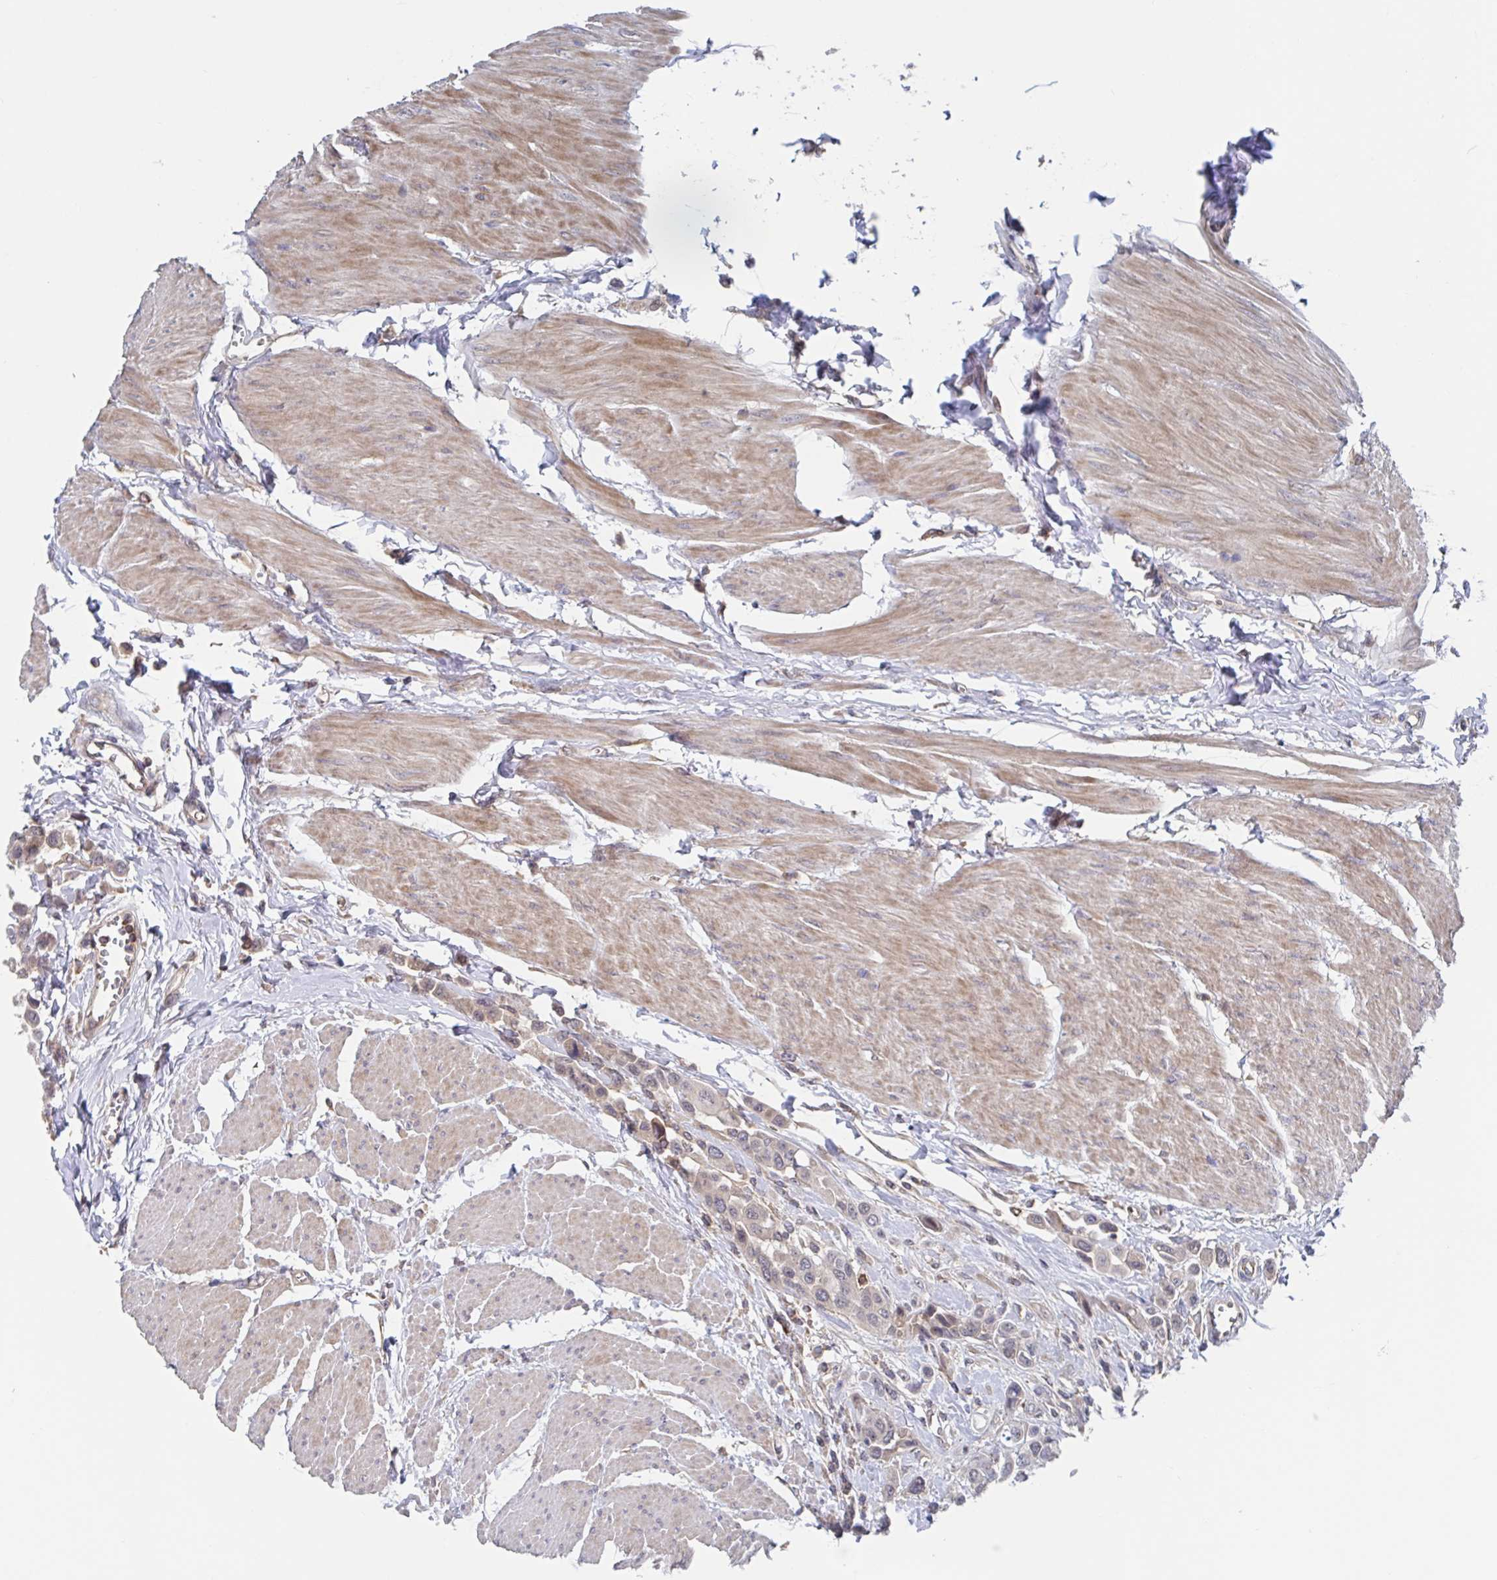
{"staining": {"intensity": "weak", "quantity": "<25%", "location": "cytoplasmic/membranous"}, "tissue": "urothelial cancer", "cell_type": "Tumor cells", "image_type": "cancer", "snomed": [{"axis": "morphology", "description": "Urothelial carcinoma, High grade"}, {"axis": "topography", "description": "Urinary bladder"}], "caption": "The immunohistochemistry (IHC) photomicrograph has no significant staining in tumor cells of urothelial carcinoma (high-grade) tissue.", "gene": "DHRS12", "patient": {"sex": "male", "age": 50}}